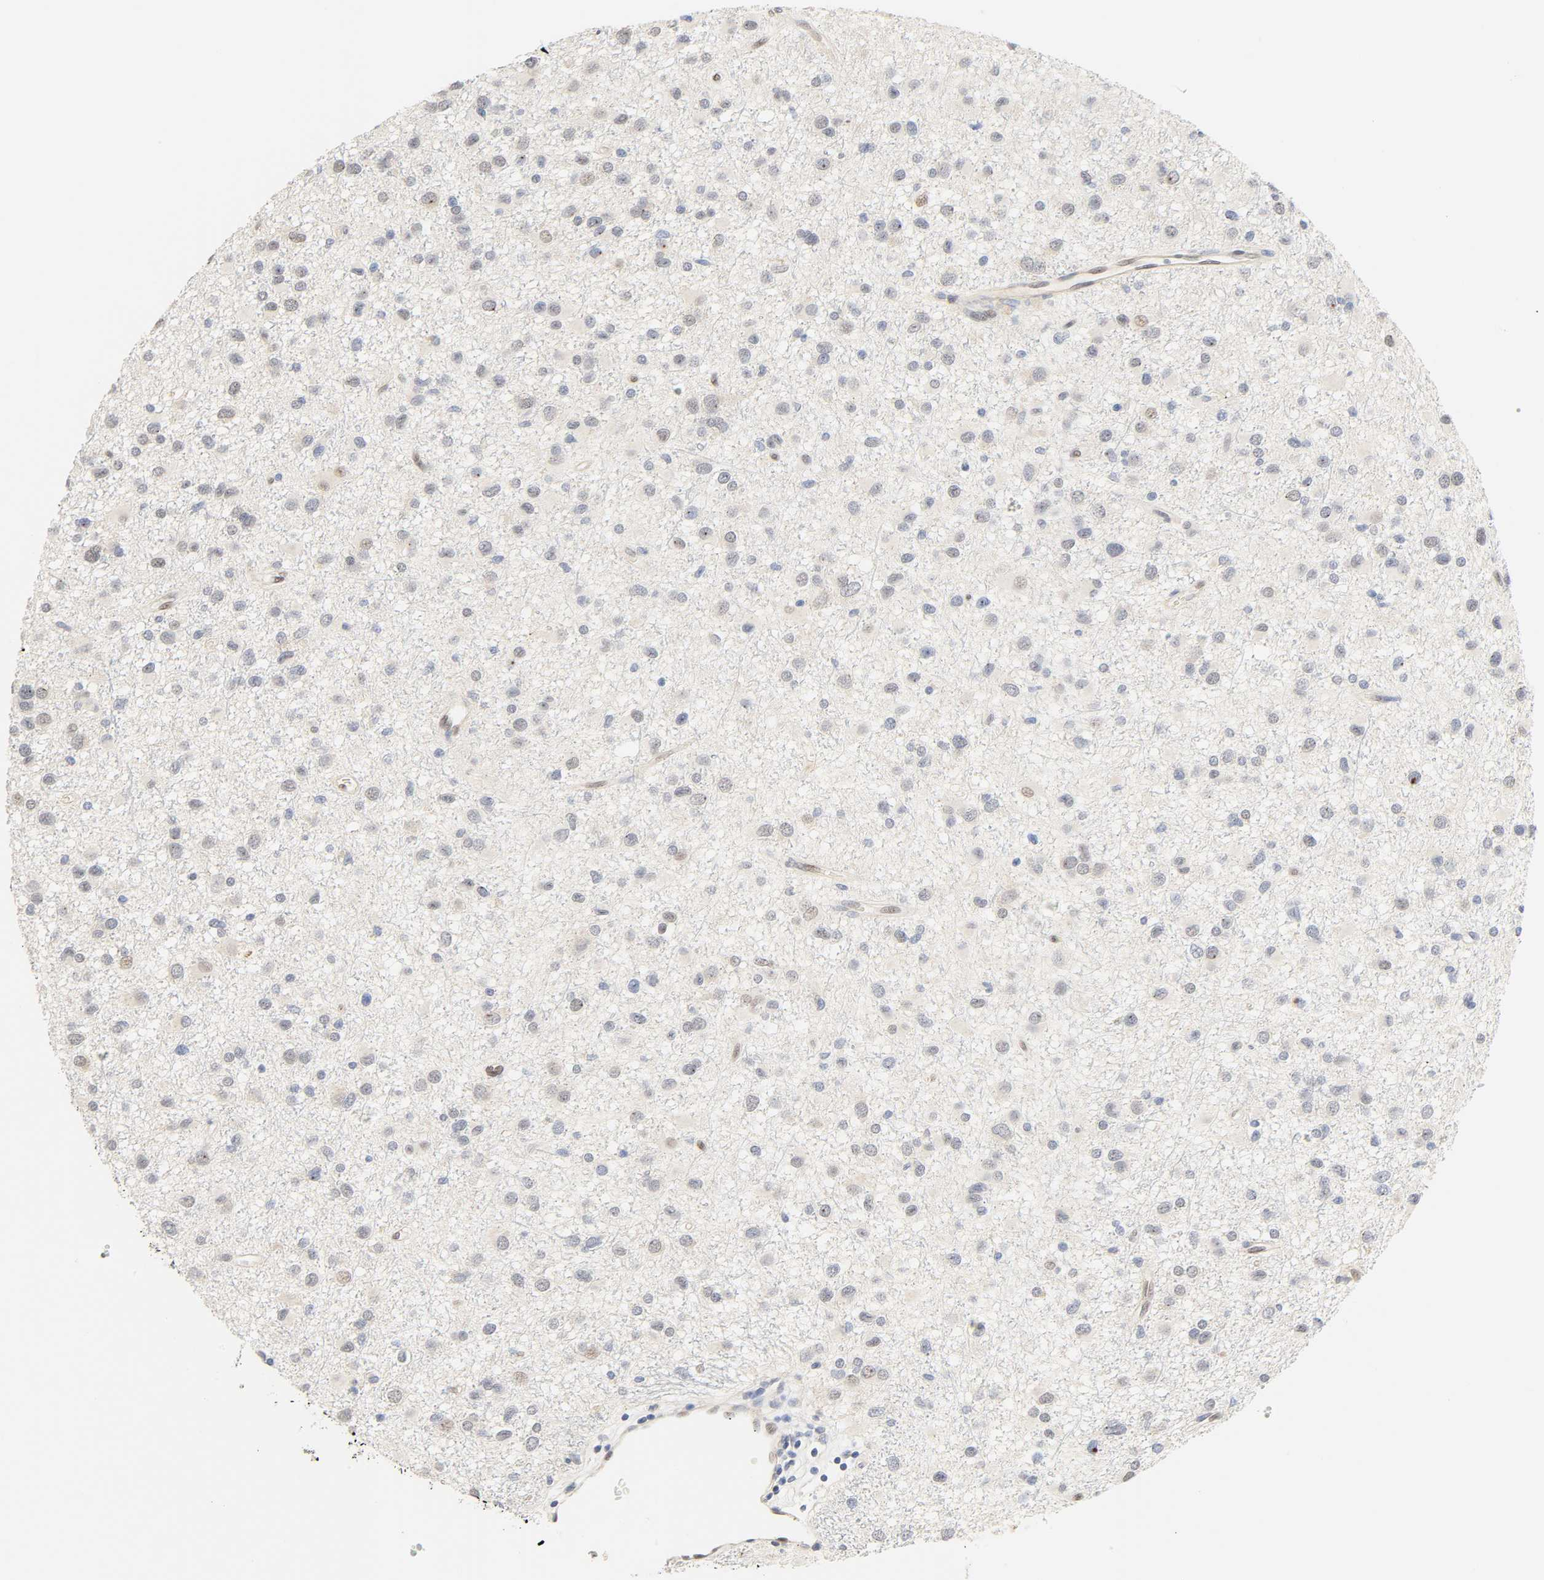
{"staining": {"intensity": "negative", "quantity": "none", "location": "none"}, "tissue": "glioma", "cell_type": "Tumor cells", "image_type": "cancer", "snomed": [{"axis": "morphology", "description": "Glioma, malignant, Low grade"}, {"axis": "topography", "description": "Brain"}], "caption": "There is no significant positivity in tumor cells of glioma. The staining is performed using DAB brown chromogen with nuclei counter-stained in using hematoxylin.", "gene": "BORCS8-MEF2B", "patient": {"sex": "male", "age": 42}}